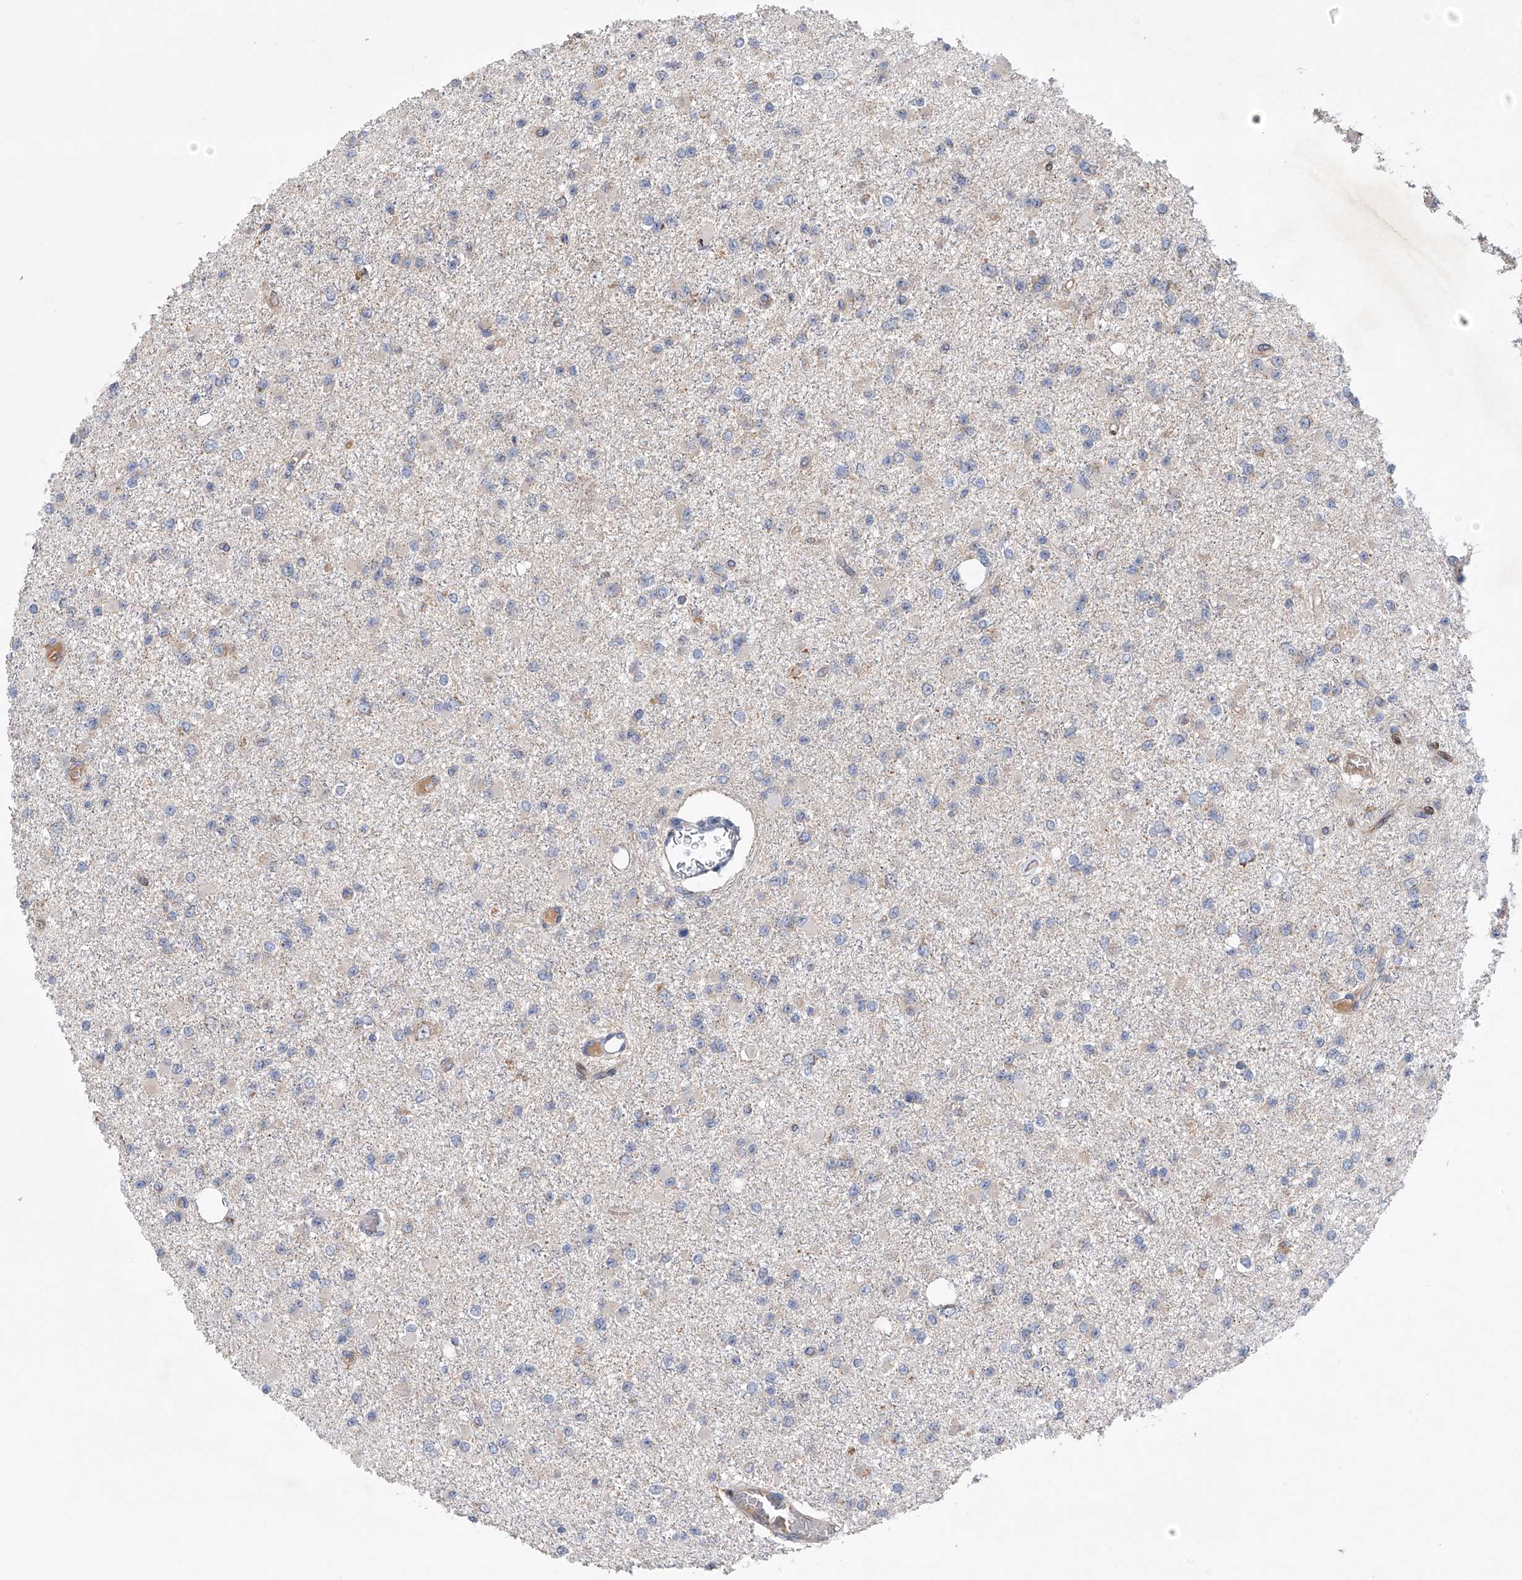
{"staining": {"intensity": "weak", "quantity": "<25%", "location": "cytoplasmic/membranous"}, "tissue": "glioma", "cell_type": "Tumor cells", "image_type": "cancer", "snomed": [{"axis": "morphology", "description": "Glioma, malignant, Low grade"}, {"axis": "topography", "description": "Brain"}], "caption": "DAB immunohistochemical staining of human malignant glioma (low-grade) exhibits no significant positivity in tumor cells. (IHC, brightfield microscopy, high magnification).", "gene": "CDH12", "patient": {"sex": "female", "age": 22}}